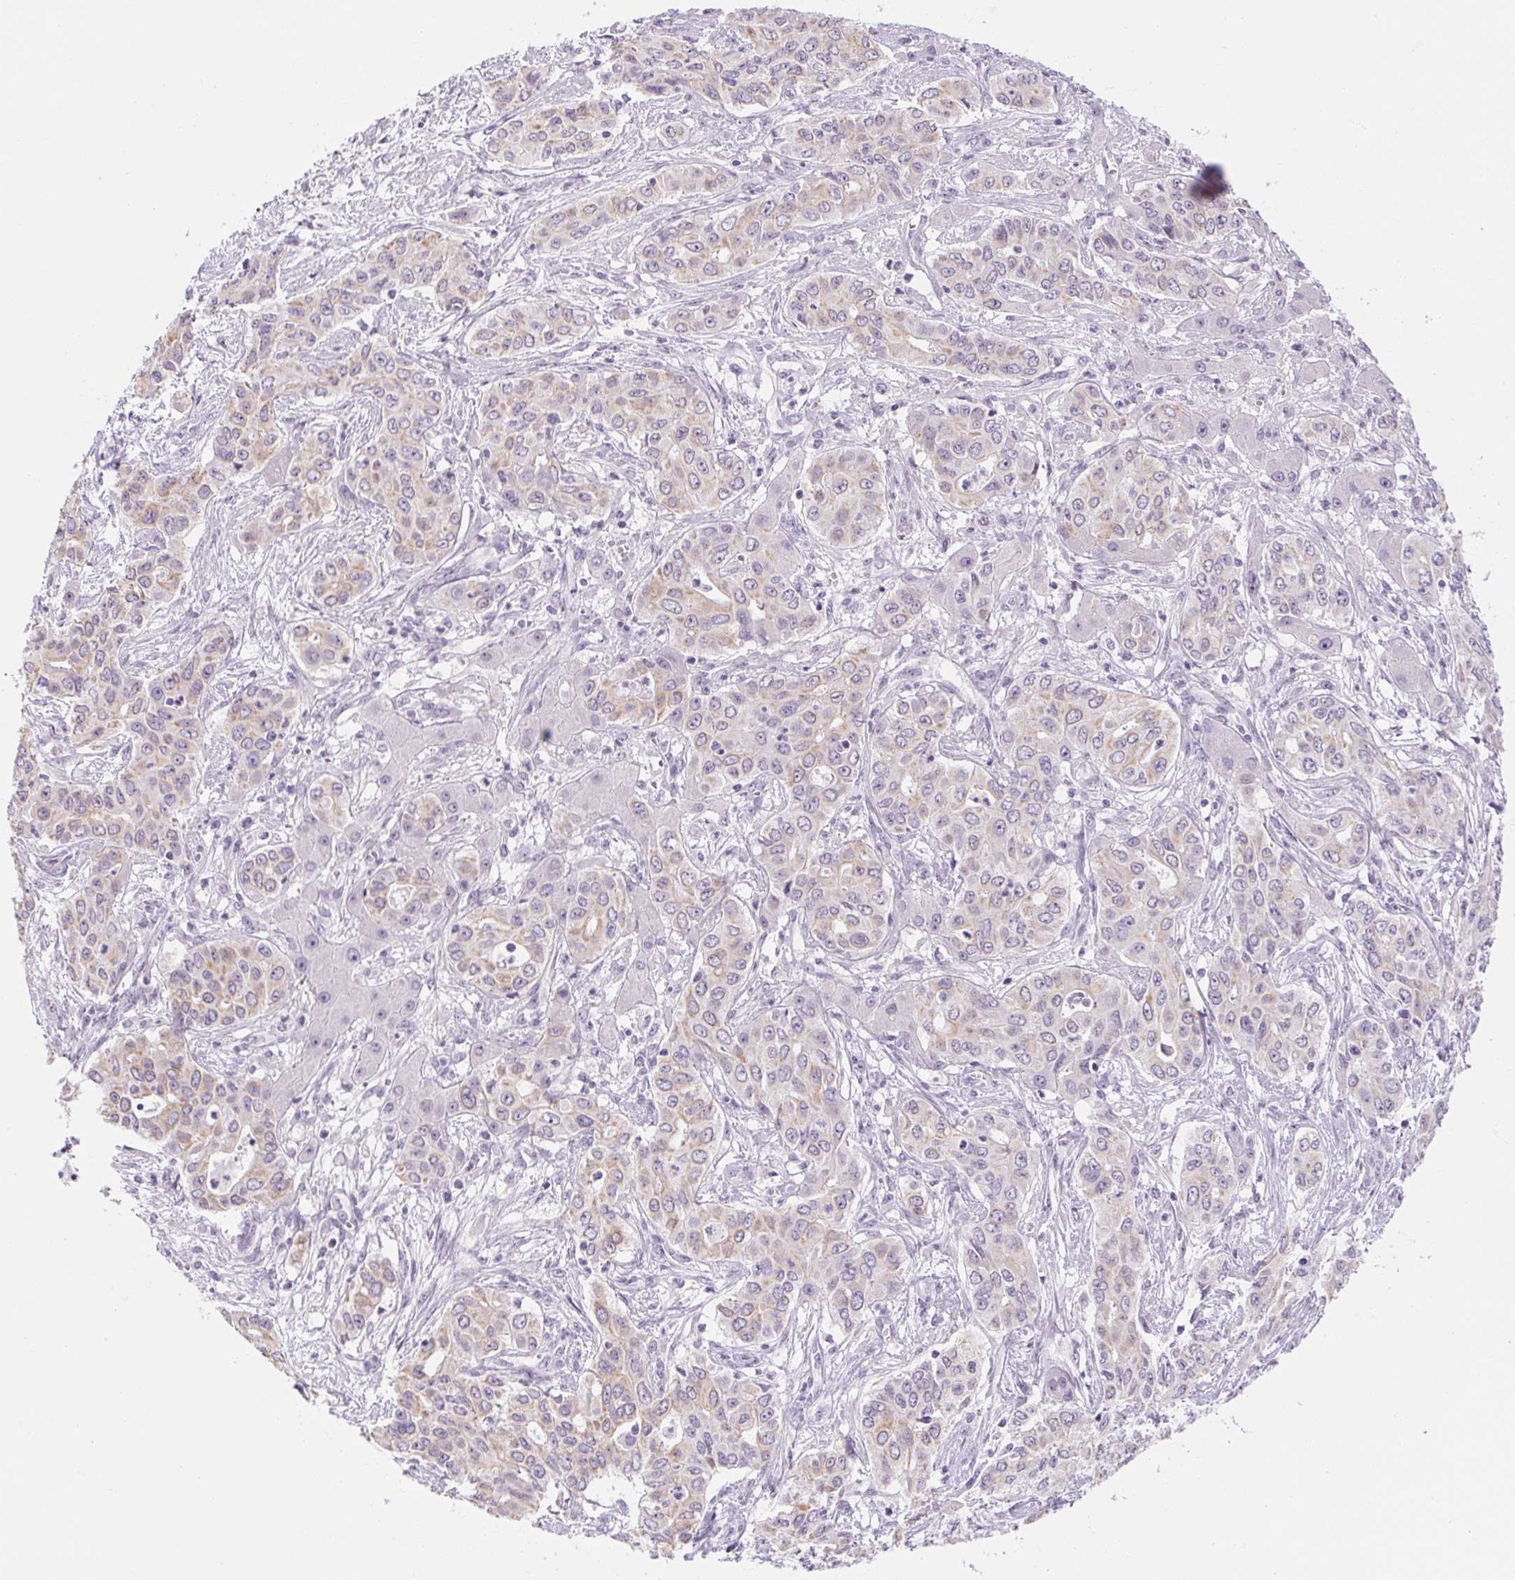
{"staining": {"intensity": "weak", "quantity": "25%-75%", "location": "cytoplasmic/membranous"}, "tissue": "liver cancer", "cell_type": "Tumor cells", "image_type": "cancer", "snomed": [{"axis": "morphology", "description": "Cholangiocarcinoma"}, {"axis": "topography", "description": "Liver"}], "caption": "A histopathology image of human liver cholangiocarcinoma stained for a protein reveals weak cytoplasmic/membranous brown staining in tumor cells.", "gene": "RPTN", "patient": {"sex": "female", "age": 65}}